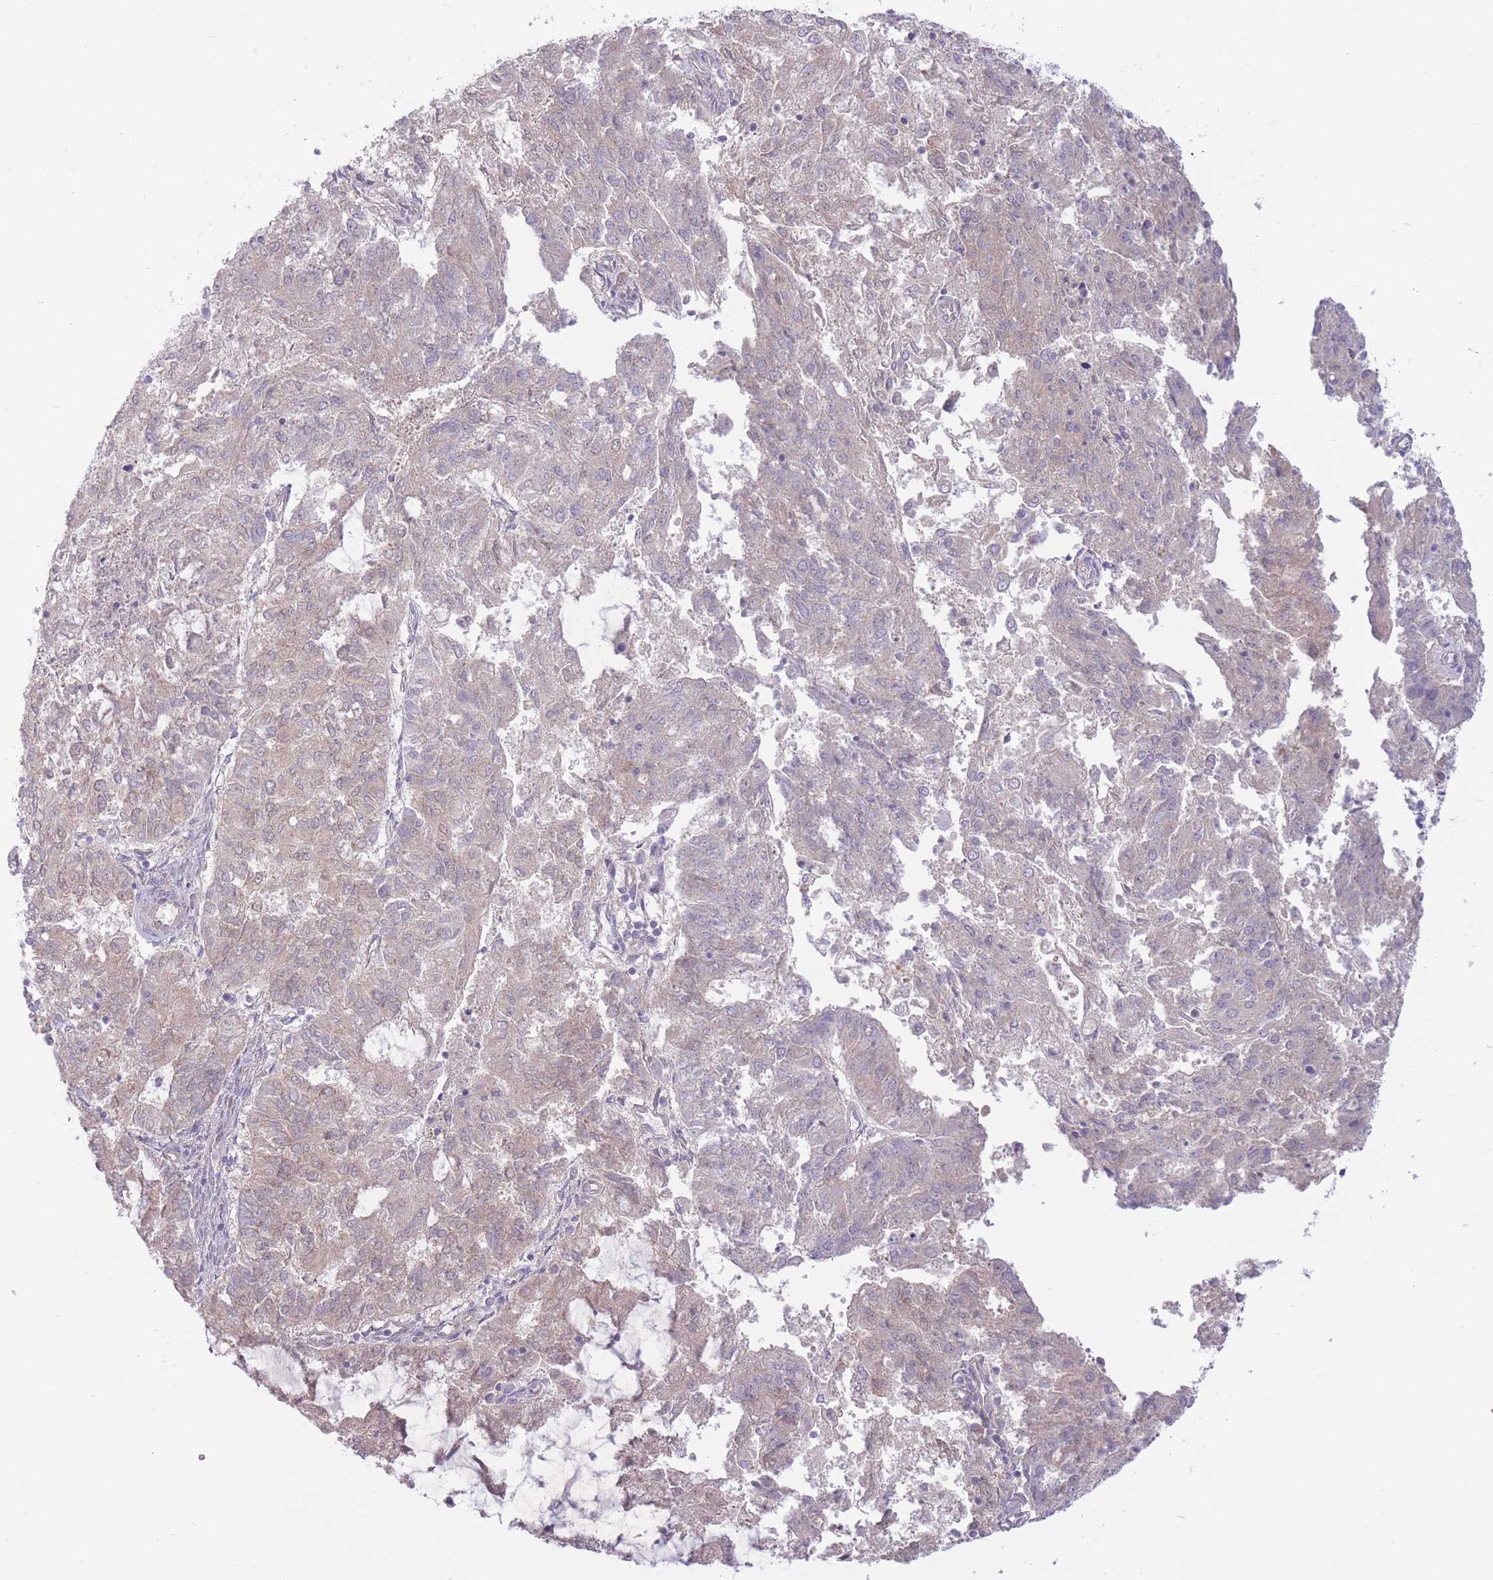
{"staining": {"intensity": "weak", "quantity": "<25%", "location": "cytoplasmic/membranous"}, "tissue": "endometrial cancer", "cell_type": "Tumor cells", "image_type": "cancer", "snomed": [{"axis": "morphology", "description": "Adenocarcinoma, NOS"}, {"axis": "topography", "description": "Endometrium"}], "caption": "This is an immunohistochemistry (IHC) image of human adenocarcinoma (endometrial). There is no positivity in tumor cells.", "gene": "PNPLA5", "patient": {"sex": "female", "age": 82}}